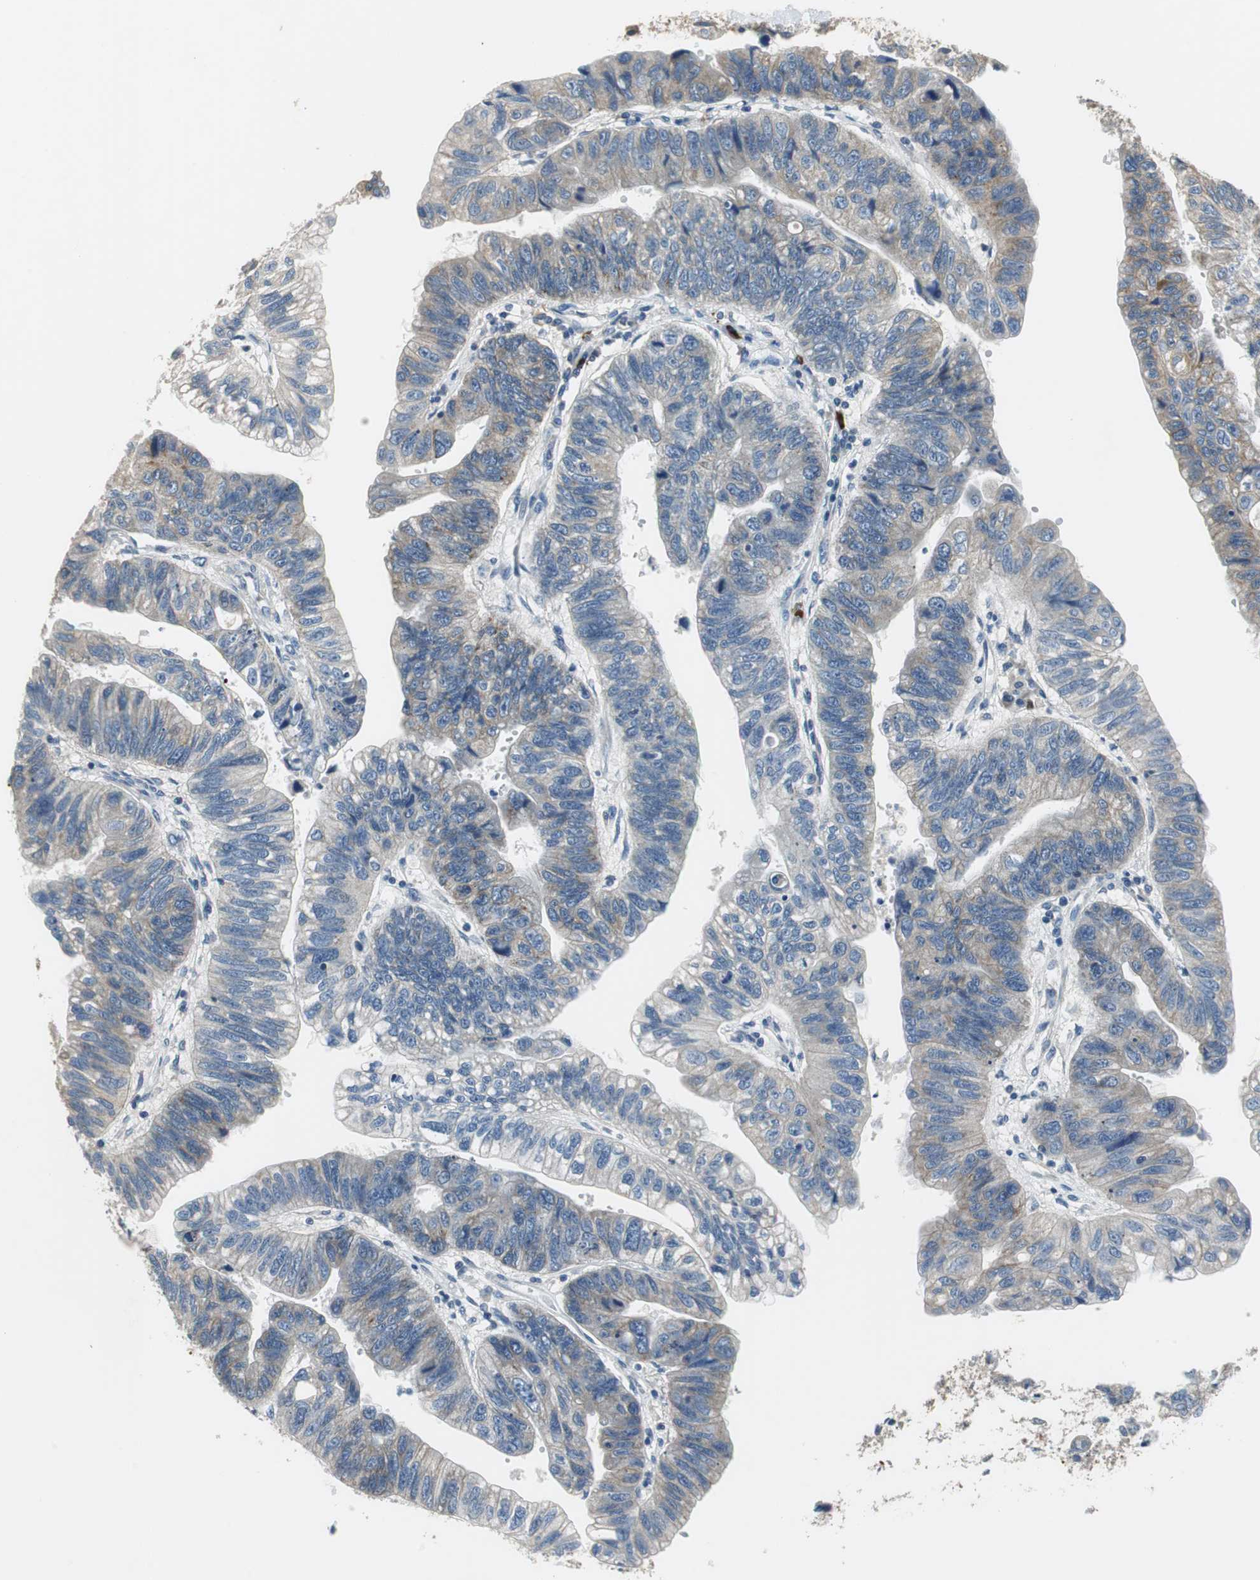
{"staining": {"intensity": "weak", "quantity": "25%-75%", "location": "cytoplasmic/membranous"}, "tissue": "stomach cancer", "cell_type": "Tumor cells", "image_type": "cancer", "snomed": [{"axis": "morphology", "description": "Adenocarcinoma, NOS"}, {"axis": "topography", "description": "Stomach"}], "caption": "Immunohistochemical staining of human stomach cancer exhibits low levels of weak cytoplasmic/membranous staining in approximately 25%-75% of tumor cells.", "gene": "MTIF2", "patient": {"sex": "male", "age": 59}}